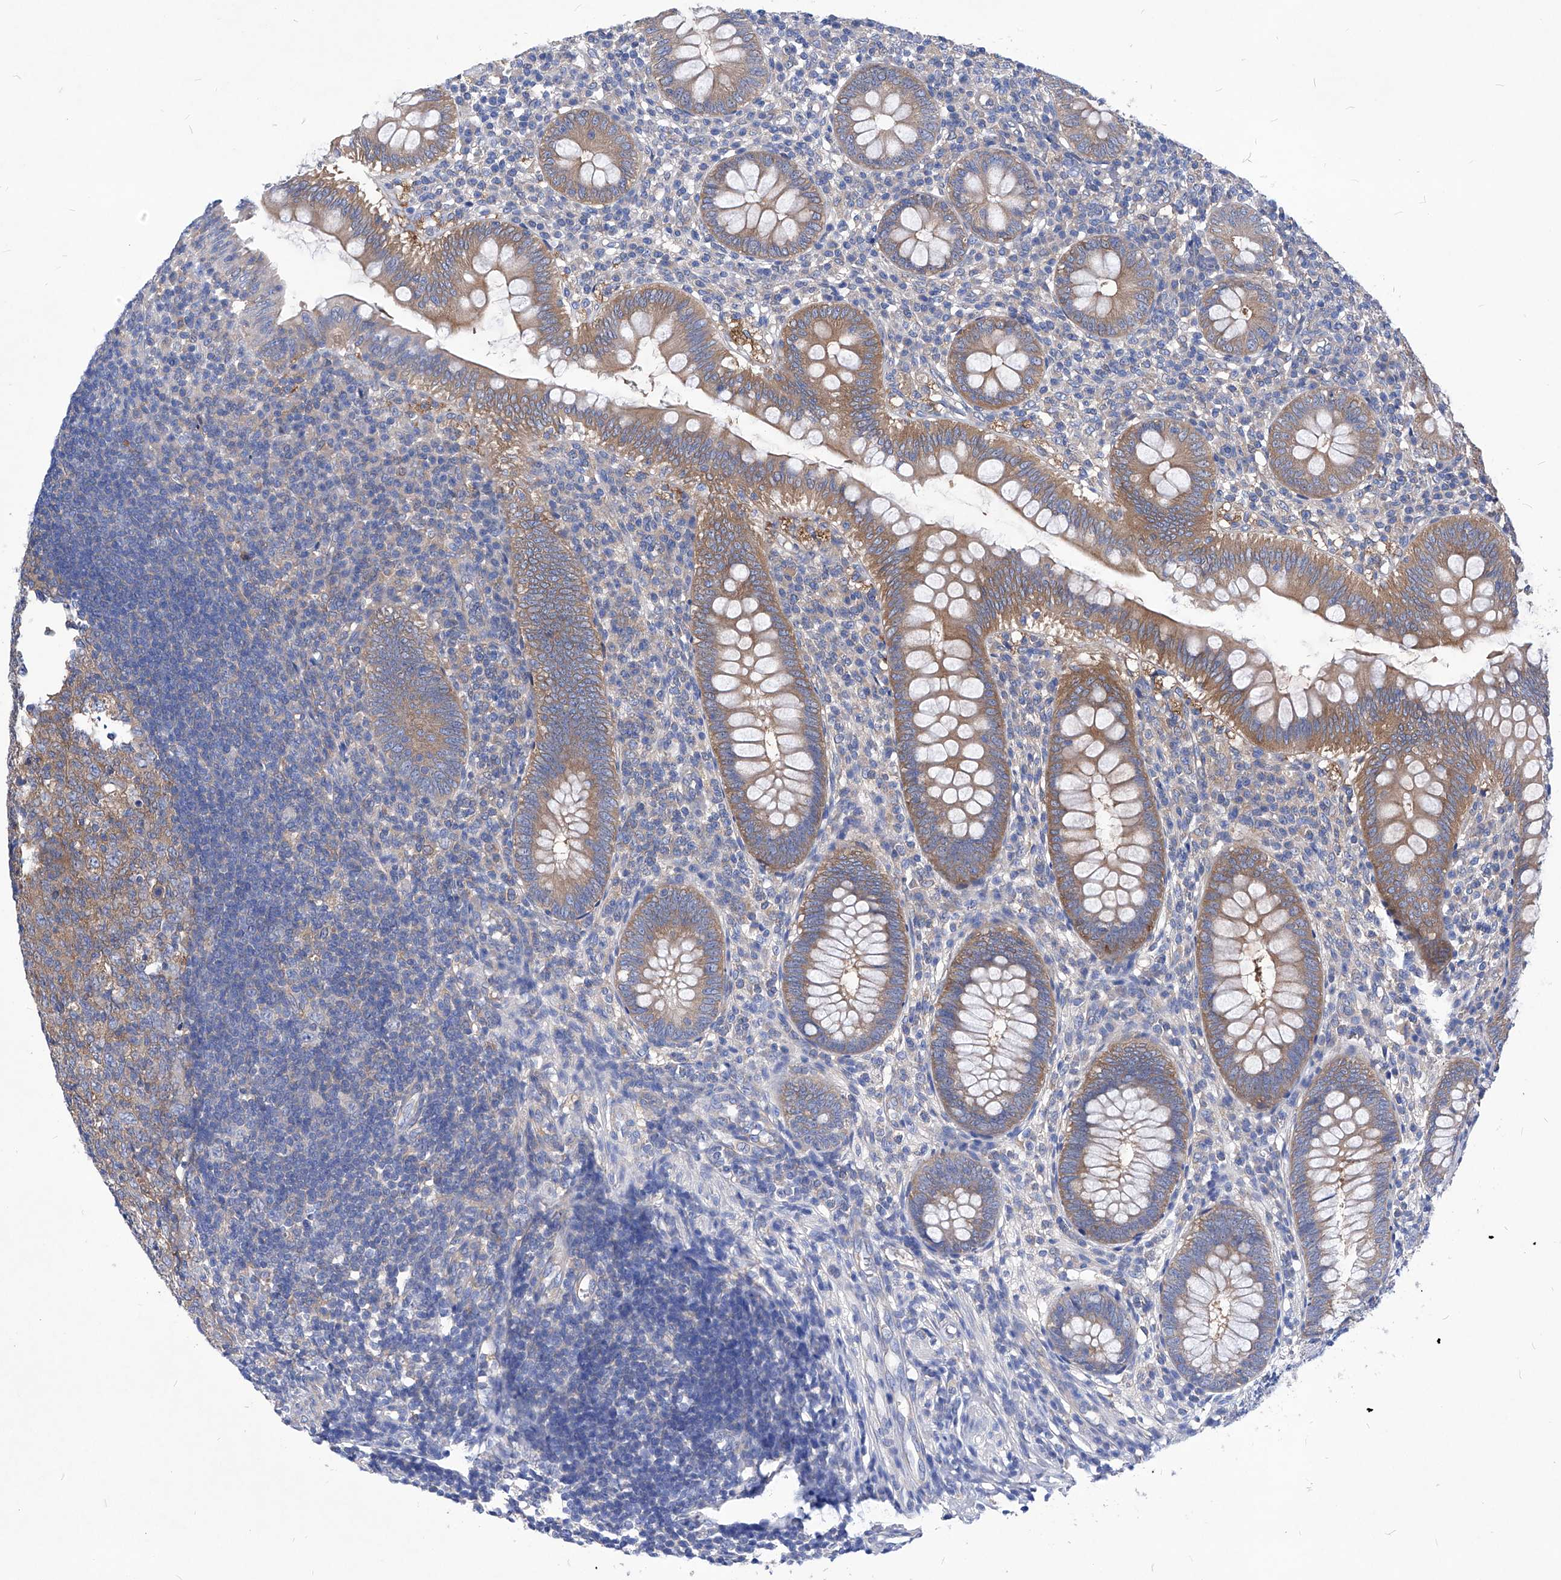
{"staining": {"intensity": "moderate", "quantity": ">75%", "location": "cytoplasmic/membranous"}, "tissue": "appendix", "cell_type": "Glandular cells", "image_type": "normal", "snomed": [{"axis": "morphology", "description": "Normal tissue, NOS"}, {"axis": "topography", "description": "Appendix"}], "caption": "A micrograph of appendix stained for a protein demonstrates moderate cytoplasmic/membranous brown staining in glandular cells.", "gene": "XPNPEP1", "patient": {"sex": "male", "age": 14}}